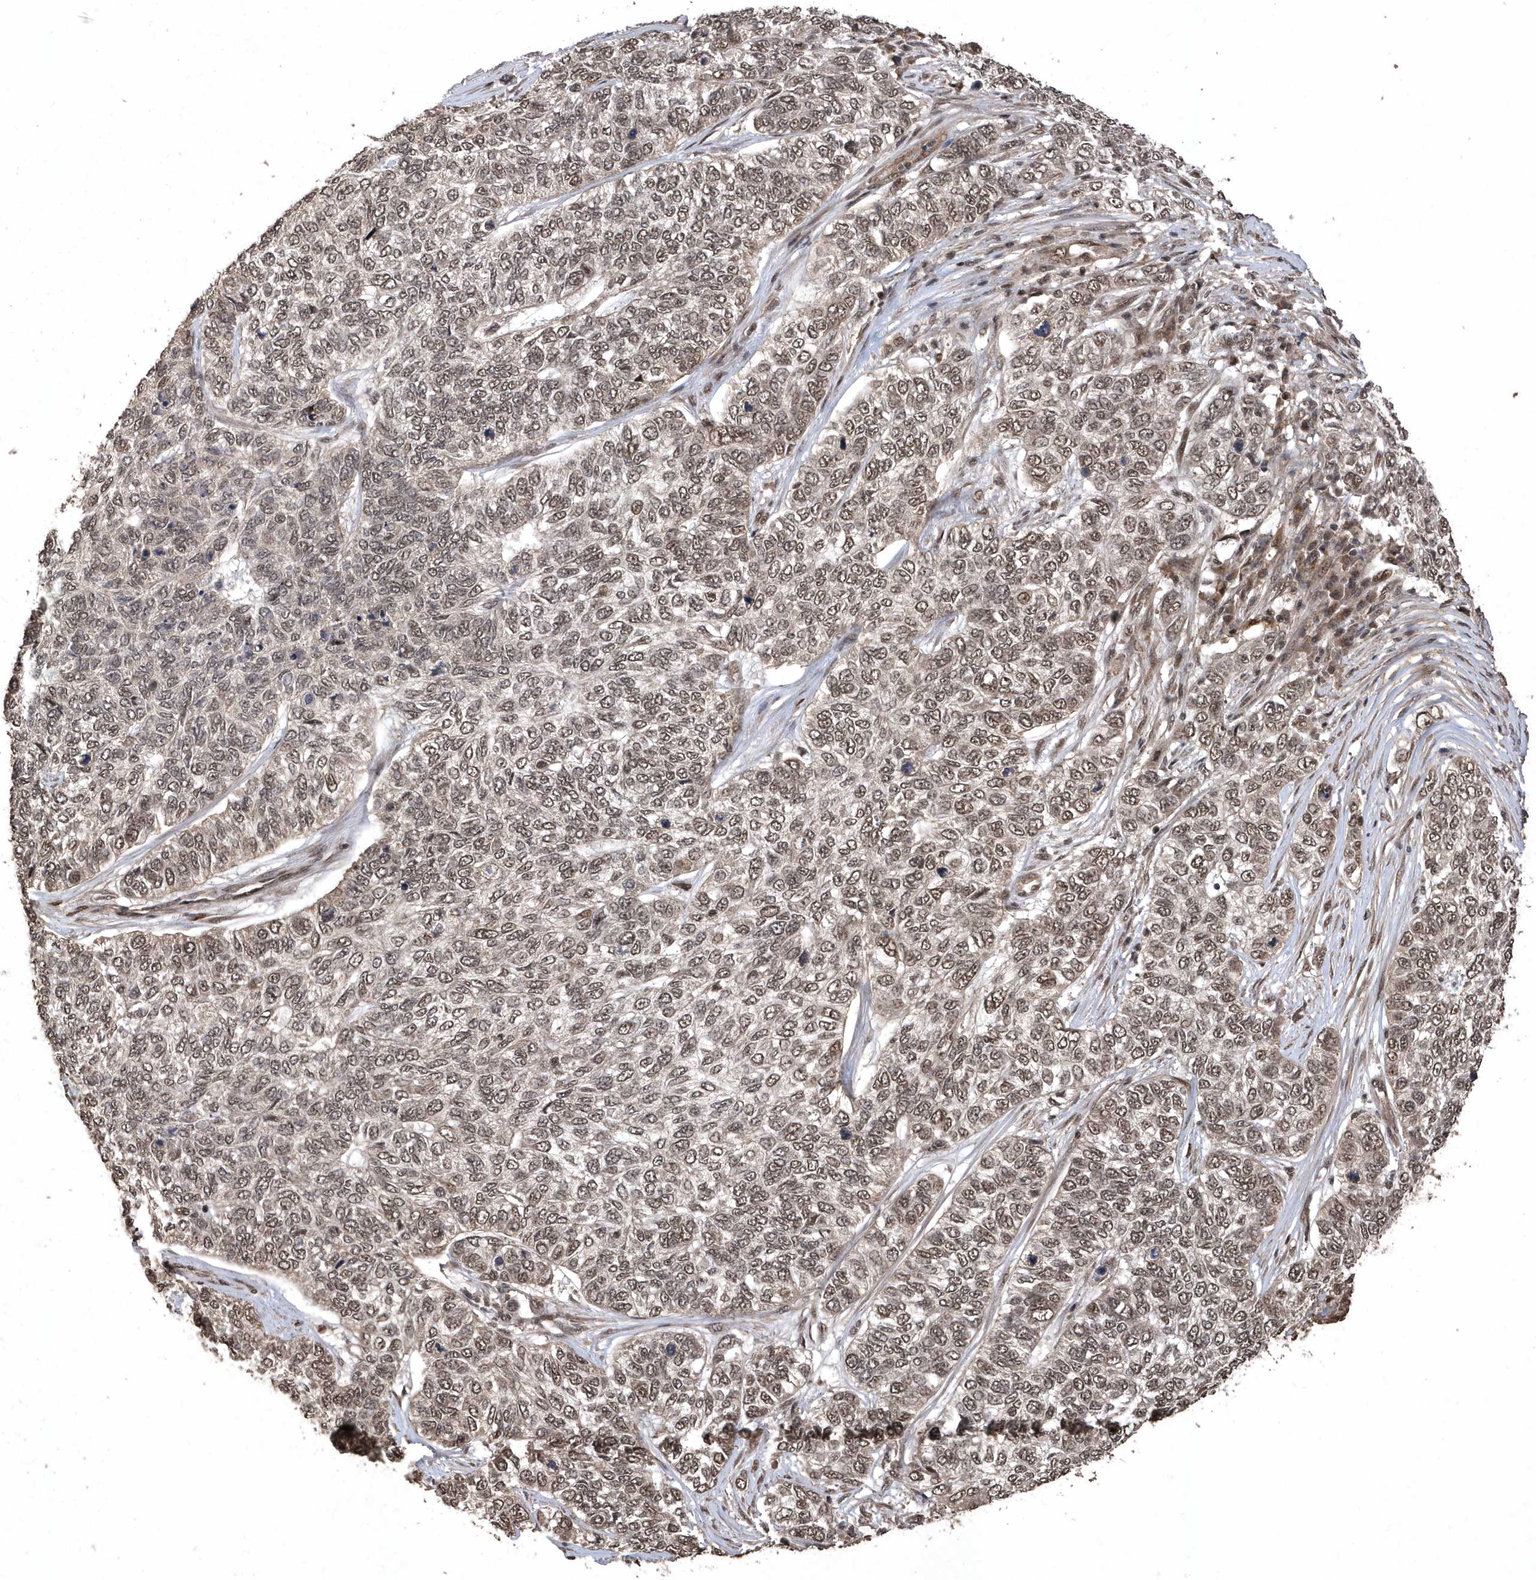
{"staining": {"intensity": "moderate", "quantity": "25%-75%", "location": "nuclear"}, "tissue": "skin cancer", "cell_type": "Tumor cells", "image_type": "cancer", "snomed": [{"axis": "morphology", "description": "Basal cell carcinoma"}, {"axis": "topography", "description": "Skin"}], "caption": "Immunohistochemical staining of skin basal cell carcinoma shows medium levels of moderate nuclear staining in about 25%-75% of tumor cells.", "gene": "INTS12", "patient": {"sex": "female", "age": 65}}